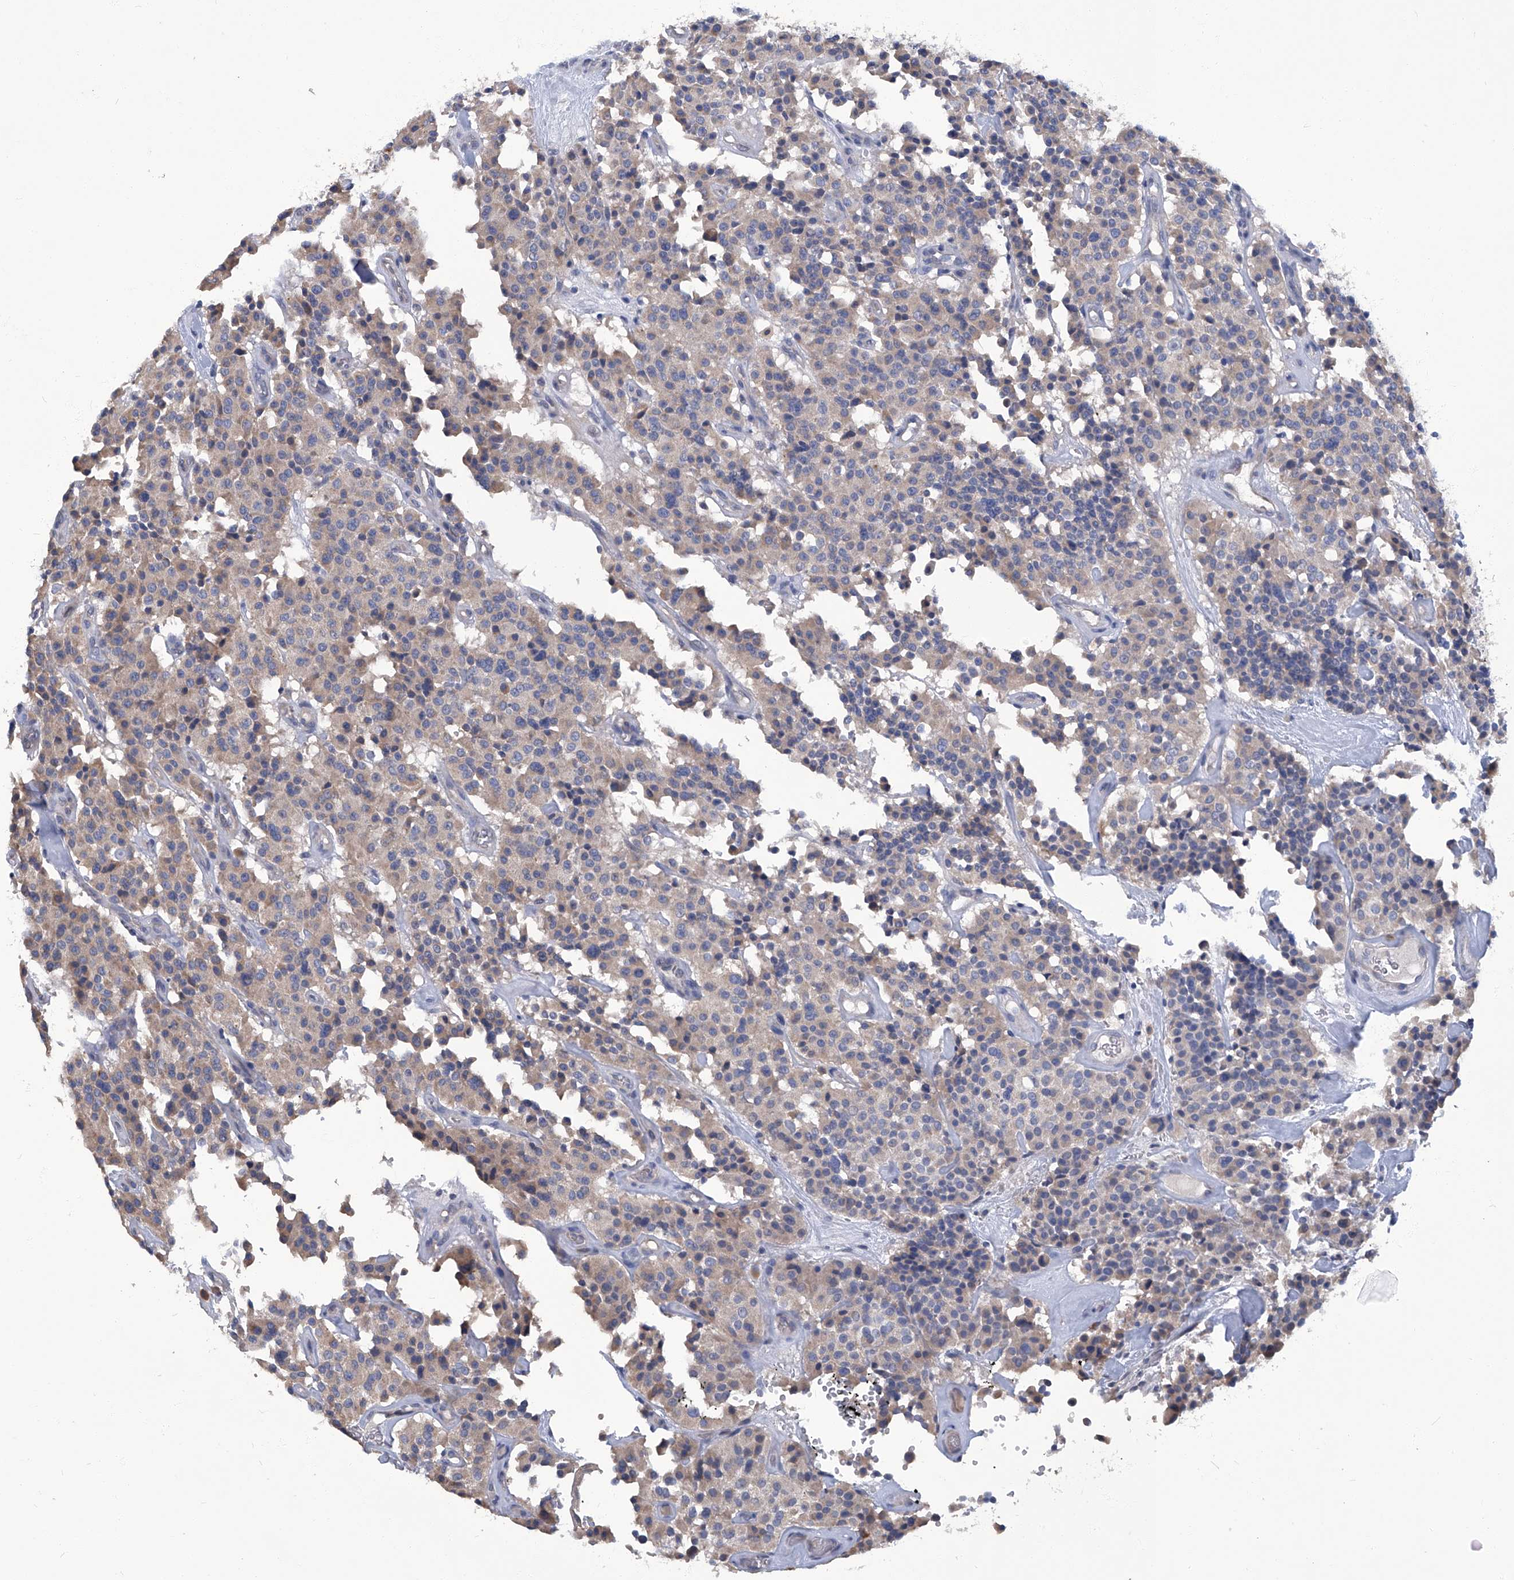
{"staining": {"intensity": "weak", "quantity": "<25%", "location": "cytoplasmic/membranous"}, "tissue": "carcinoid", "cell_type": "Tumor cells", "image_type": "cancer", "snomed": [{"axis": "morphology", "description": "Carcinoid, malignant, NOS"}, {"axis": "topography", "description": "Lung"}], "caption": "Carcinoid (malignant) stained for a protein using immunohistochemistry (IHC) displays no positivity tumor cells.", "gene": "TGFBR1", "patient": {"sex": "male", "age": 30}}